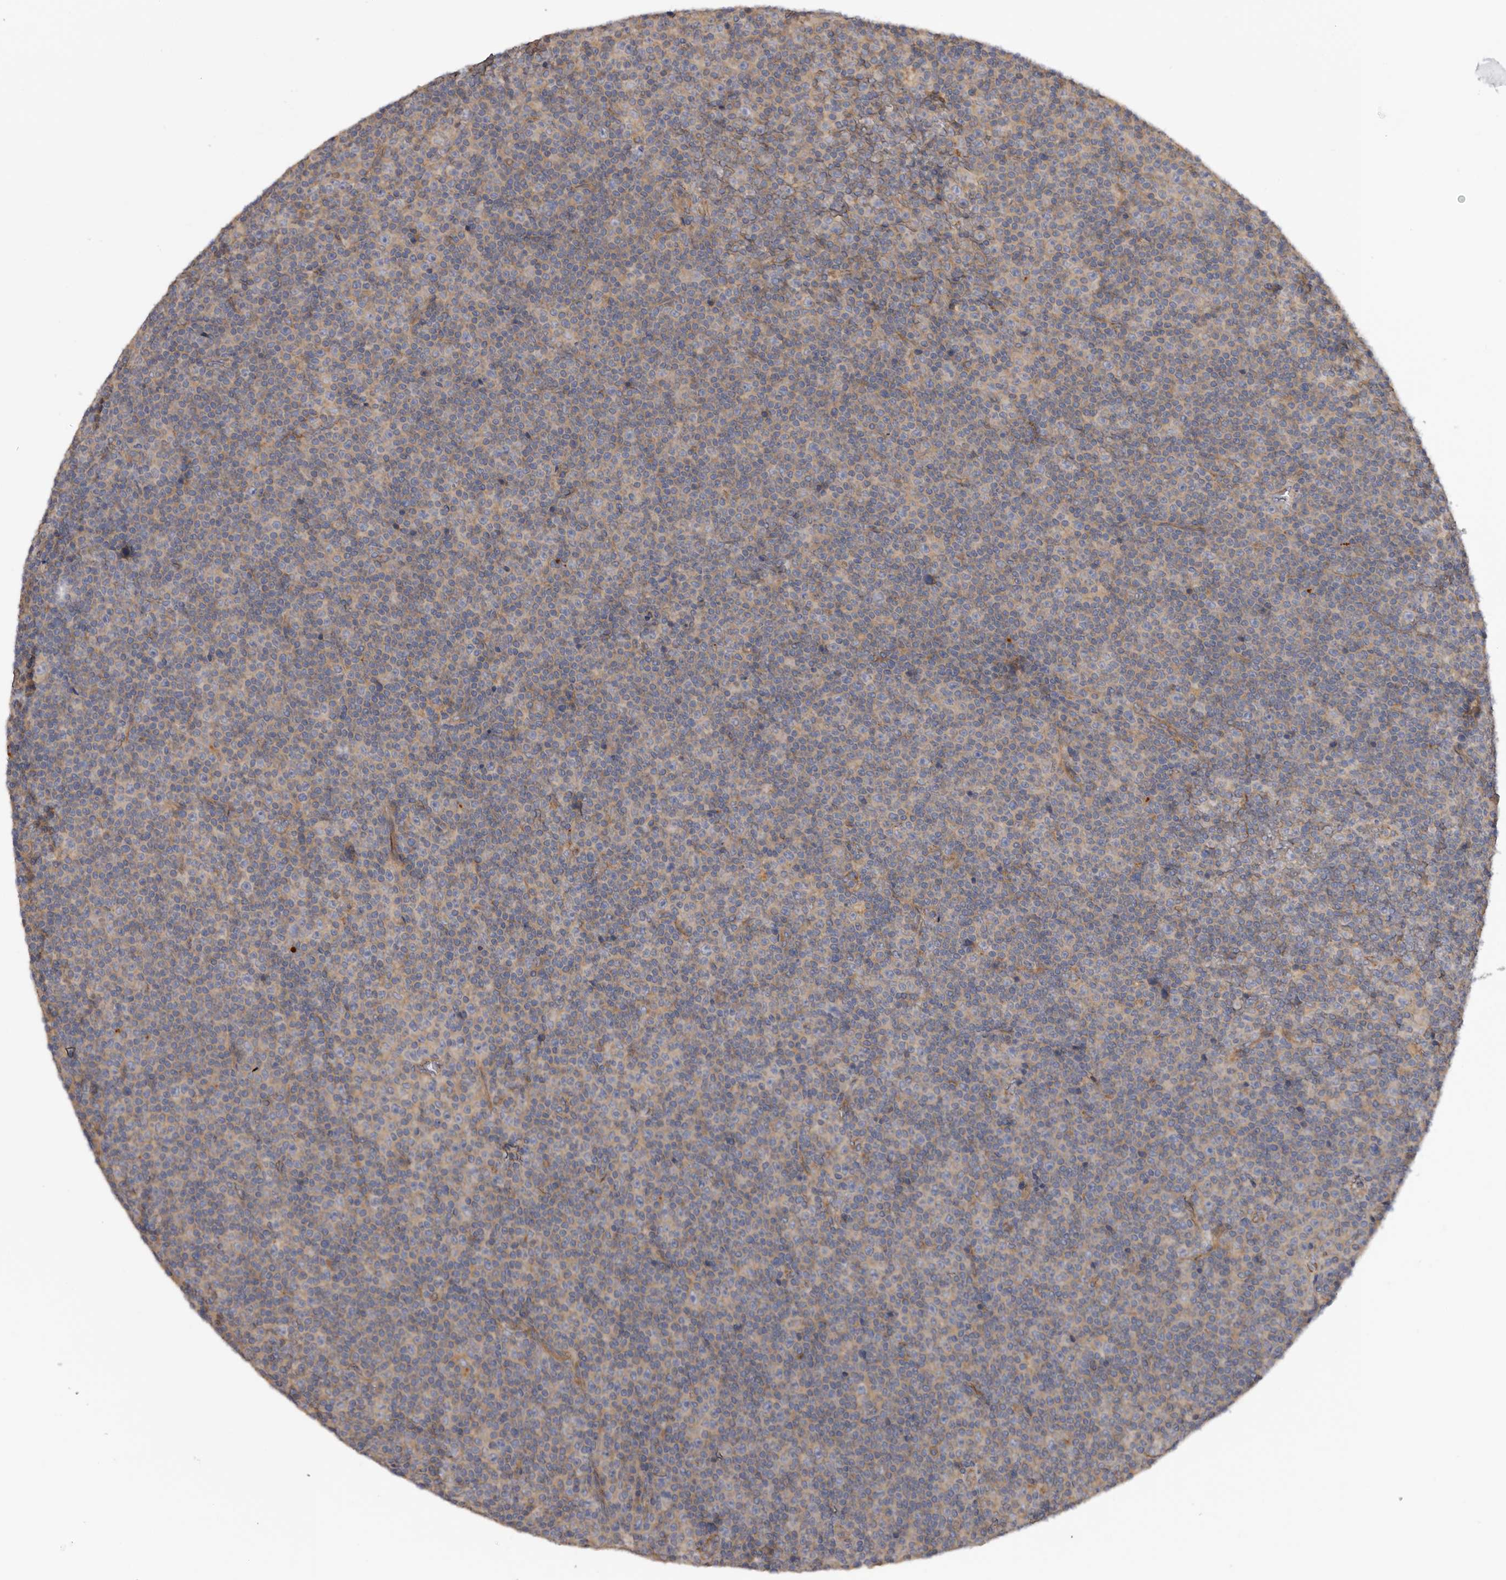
{"staining": {"intensity": "negative", "quantity": "none", "location": "none"}, "tissue": "lymphoma", "cell_type": "Tumor cells", "image_type": "cancer", "snomed": [{"axis": "morphology", "description": "Malignant lymphoma, non-Hodgkin's type, Low grade"}, {"axis": "topography", "description": "Lymph node"}], "caption": "Tumor cells are negative for protein expression in human lymphoma.", "gene": "INKA2", "patient": {"sex": "female", "age": 67}}